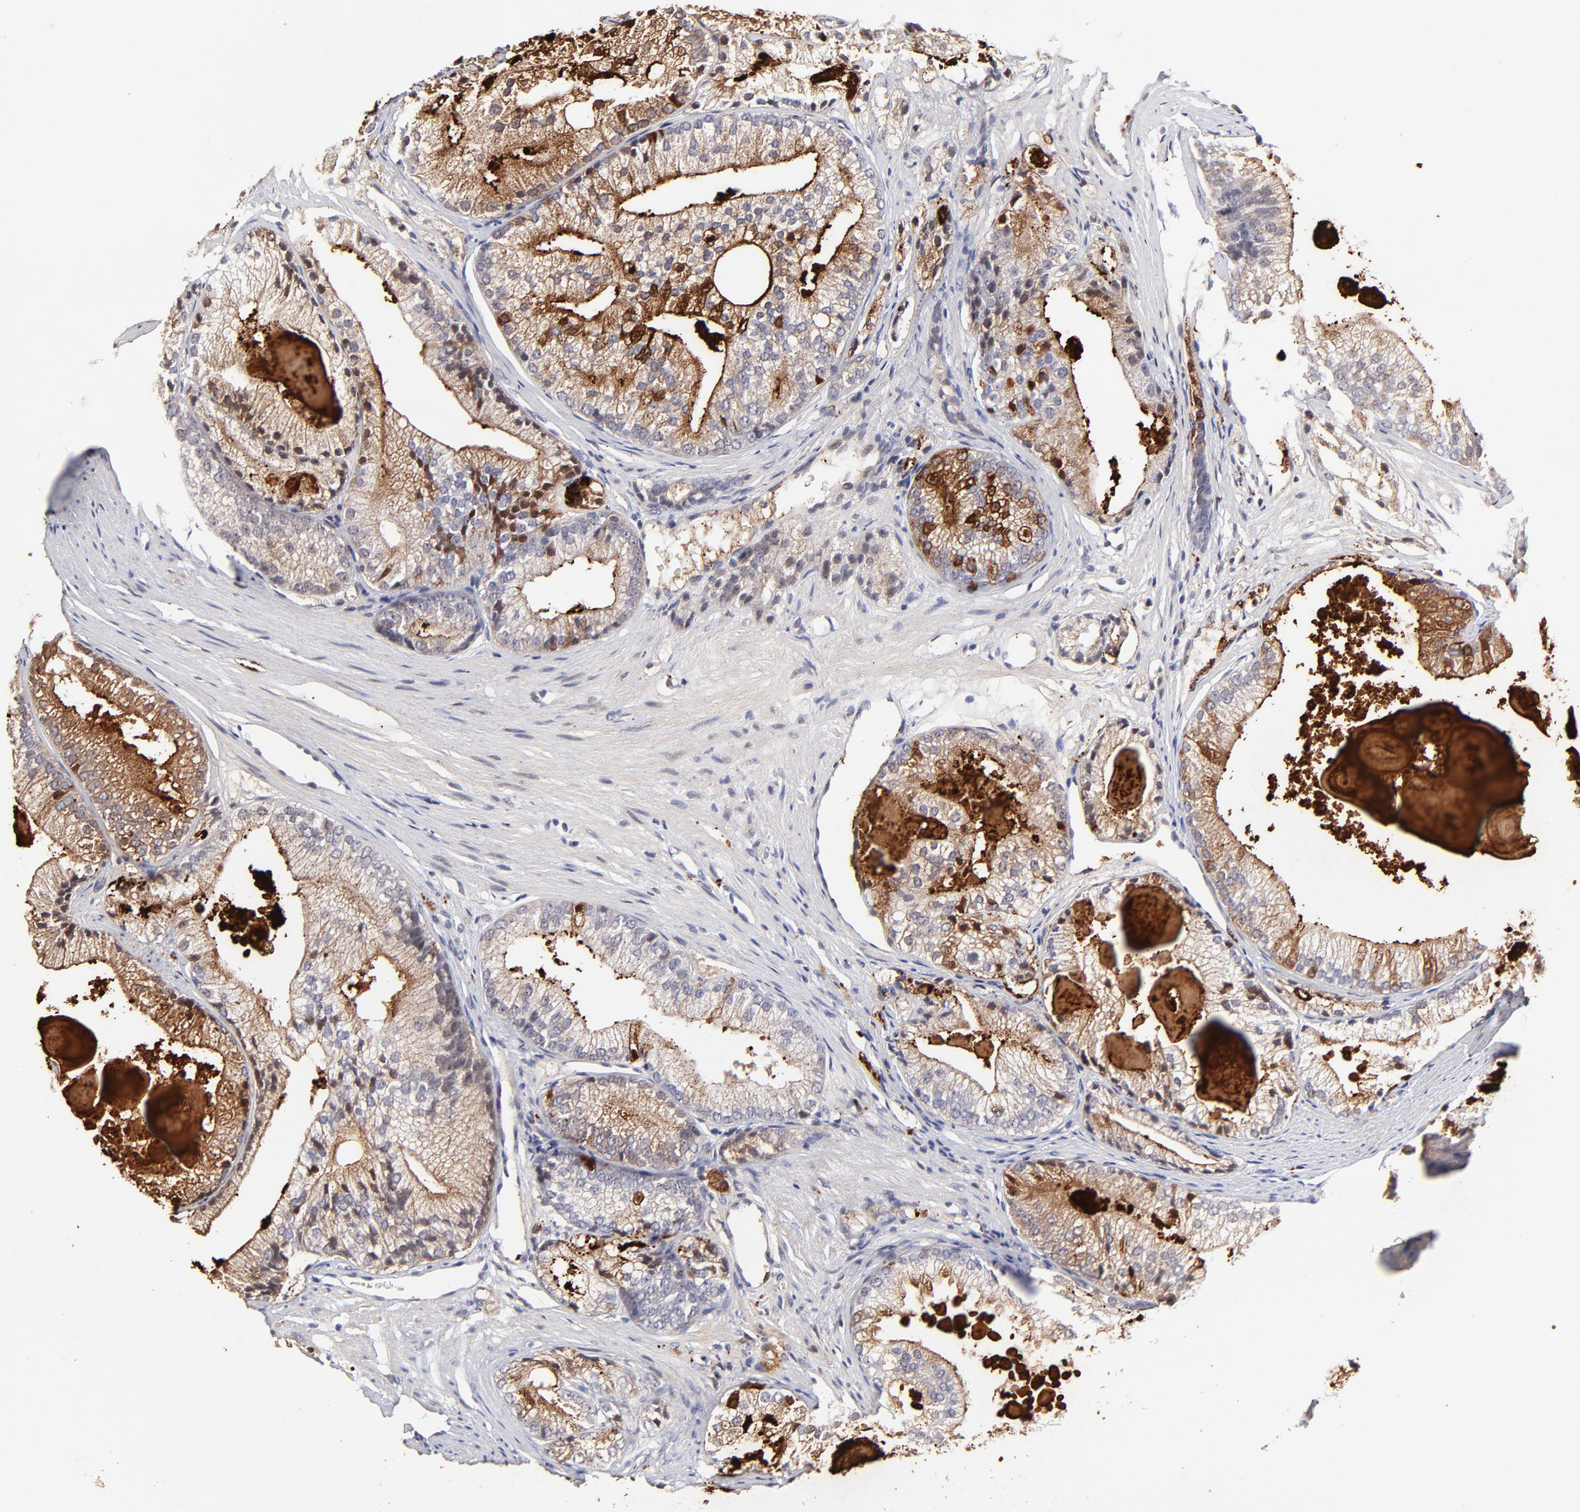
{"staining": {"intensity": "moderate", "quantity": ">75%", "location": "cytoplasmic/membranous,nuclear"}, "tissue": "prostate cancer", "cell_type": "Tumor cells", "image_type": "cancer", "snomed": [{"axis": "morphology", "description": "Adenocarcinoma, Low grade"}, {"axis": "topography", "description": "Prostate"}], "caption": "Immunohistochemical staining of human prostate cancer (adenocarcinoma (low-grade)) displays medium levels of moderate cytoplasmic/membranous and nuclear protein positivity in about >75% of tumor cells.", "gene": "BTG2", "patient": {"sex": "male", "age": 69}}